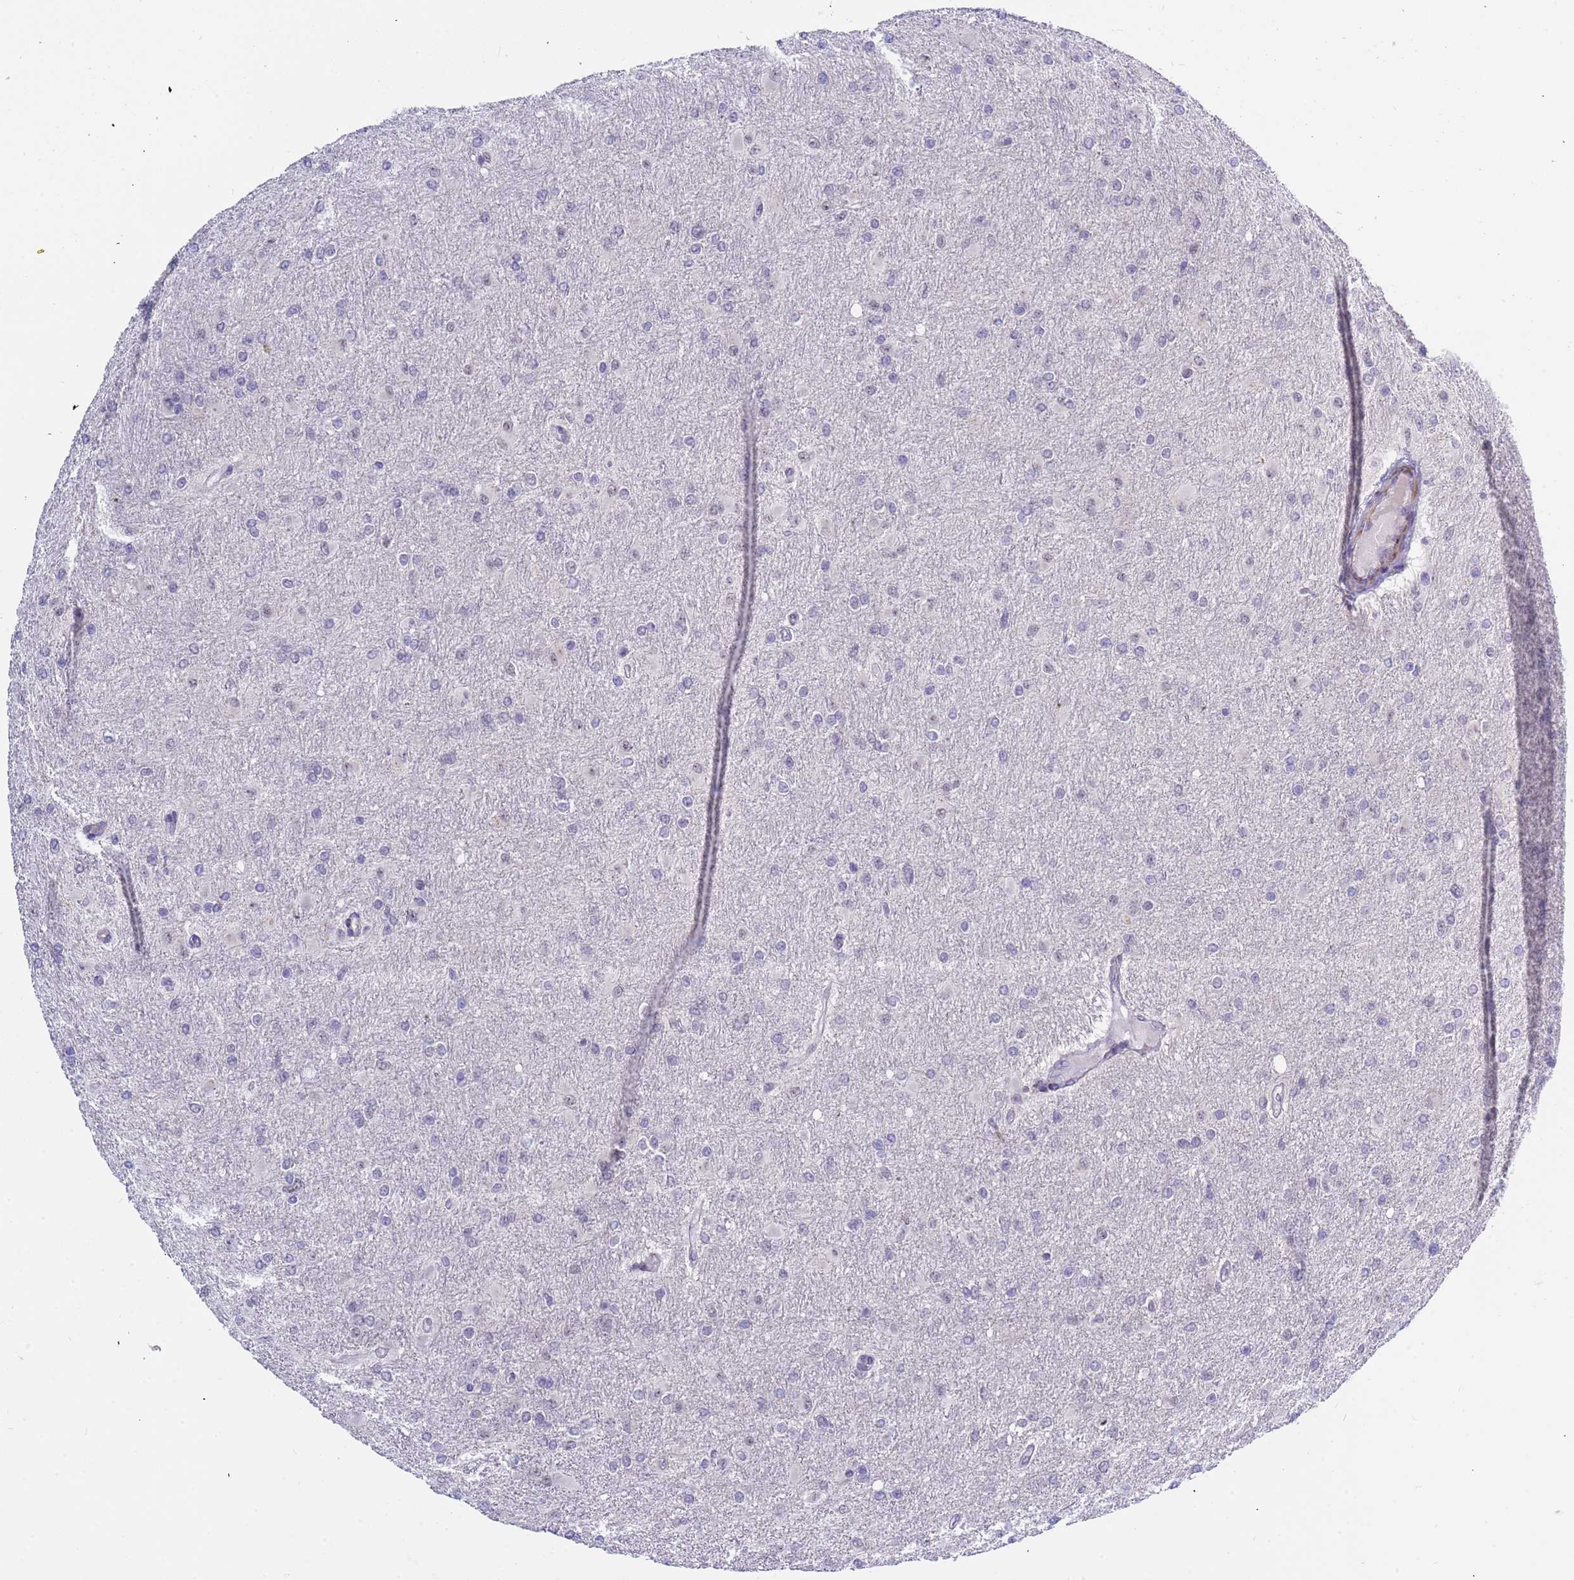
{"staining": {"intensity": "negative", "quantity": "none", "location": "none"}, "tissue": "glioma", "cell_type": "Tumor cells", "image_type": "cancer", "snomed": [{"axis": "morphology", "description": "Glioma, malignant, High grade"}, {"axis": "topography", "description": "Cerebral cortex"}], "caption": "Tumor cells show no significant positivity in glioma.", "gene": "CXorf65", "patient": {"sex": "female", "age": 36}}